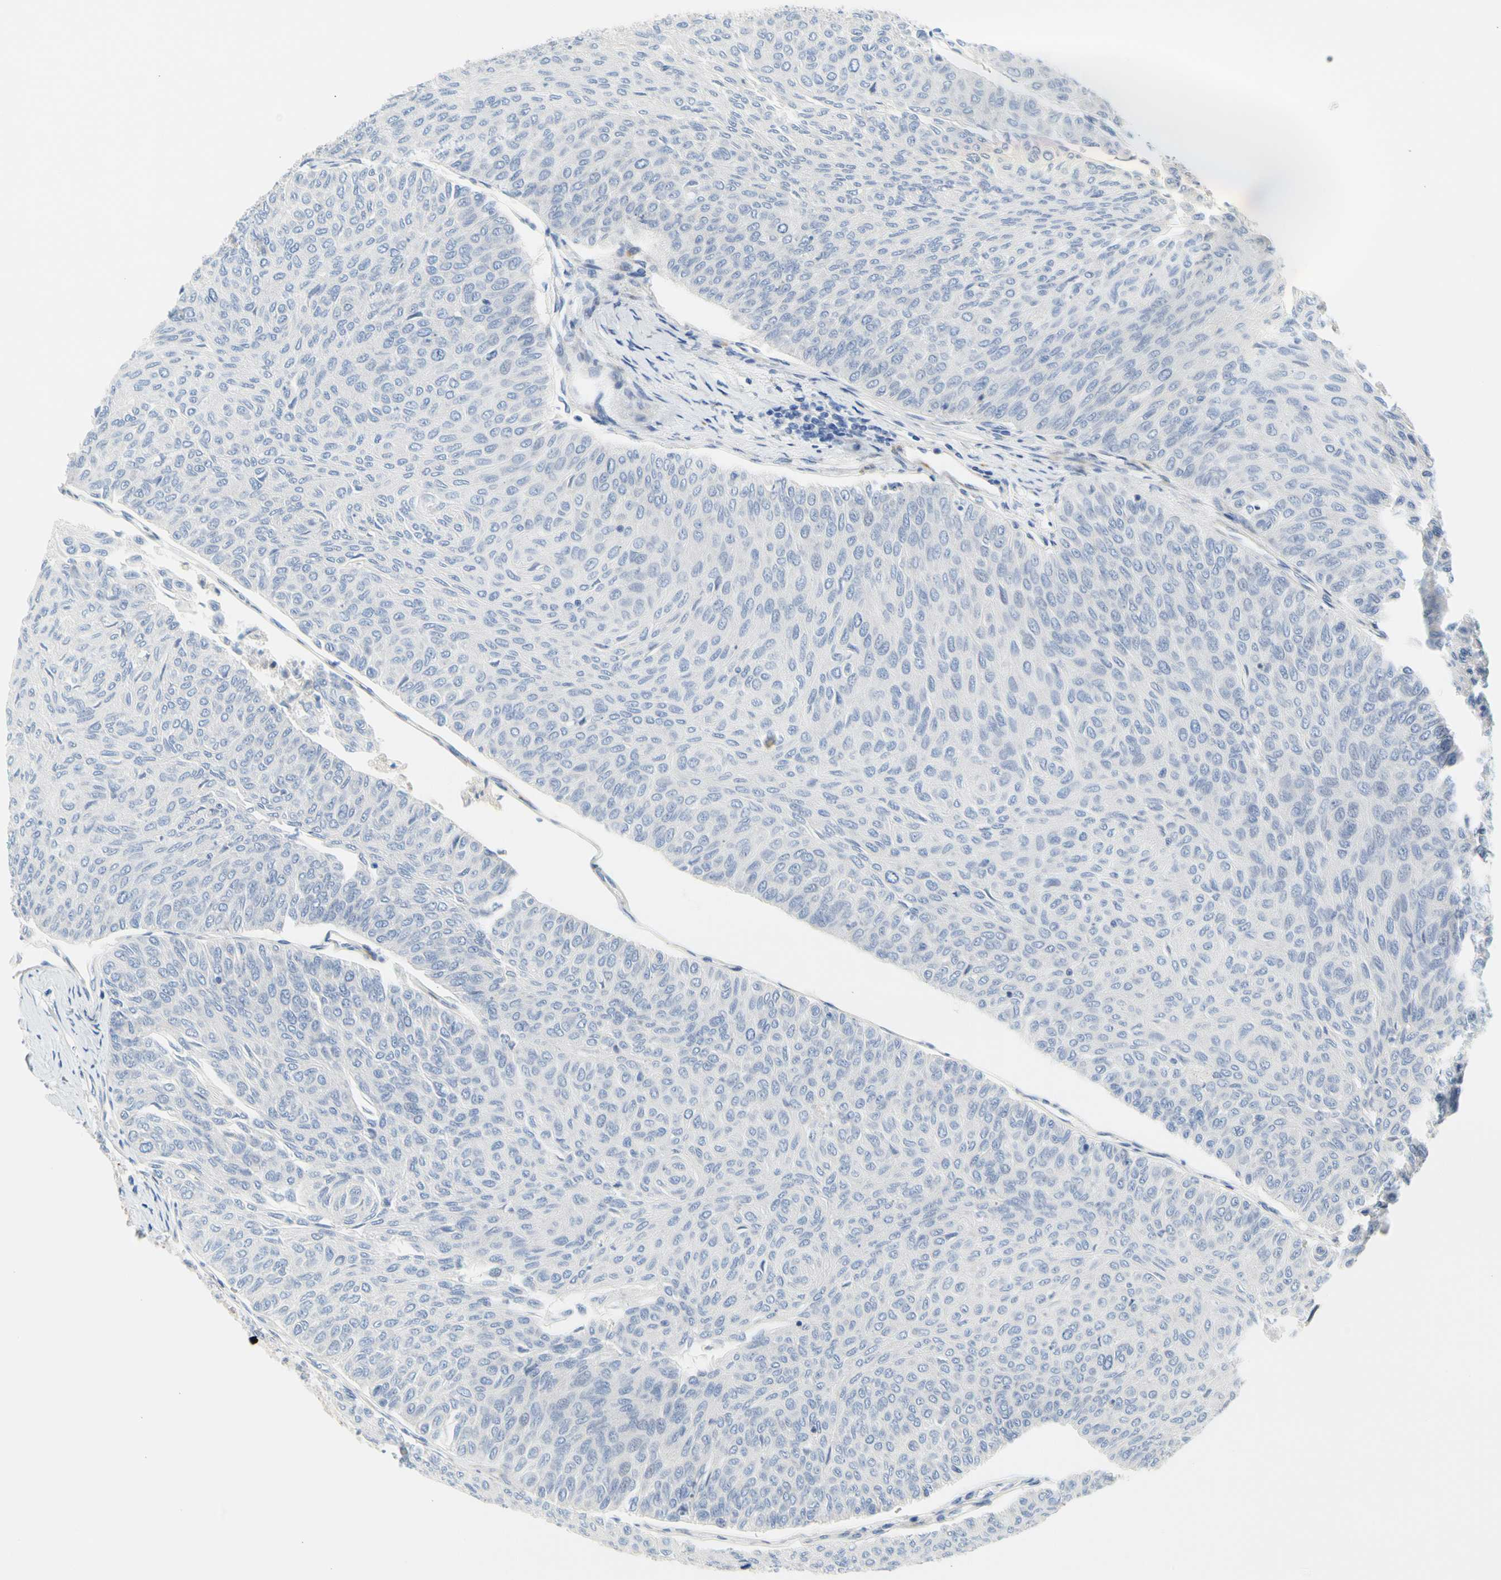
{"staining": {"intensity": "negative", "quantity": "none", "location": "none"}, "tissue": "urothelial cancer", "cell_type": "Tumor cells", "image_type": "cancer", "snomed": [{"axis": "morphology", "description": "Urothelial carcinoma, Low grade"}, {"axis": "topography", "description": "Urinary bladder"}], "caption": "This histopathology image is of urothelial carcinoma (low-grade) stained with immunohistochemistry (IHC) to label a protein in brown with the nuclei are counter-stained blue. There is no expression in tumor cells.", "gene": "ZNF236", "patient": {"sex": "male", "age": 78}}